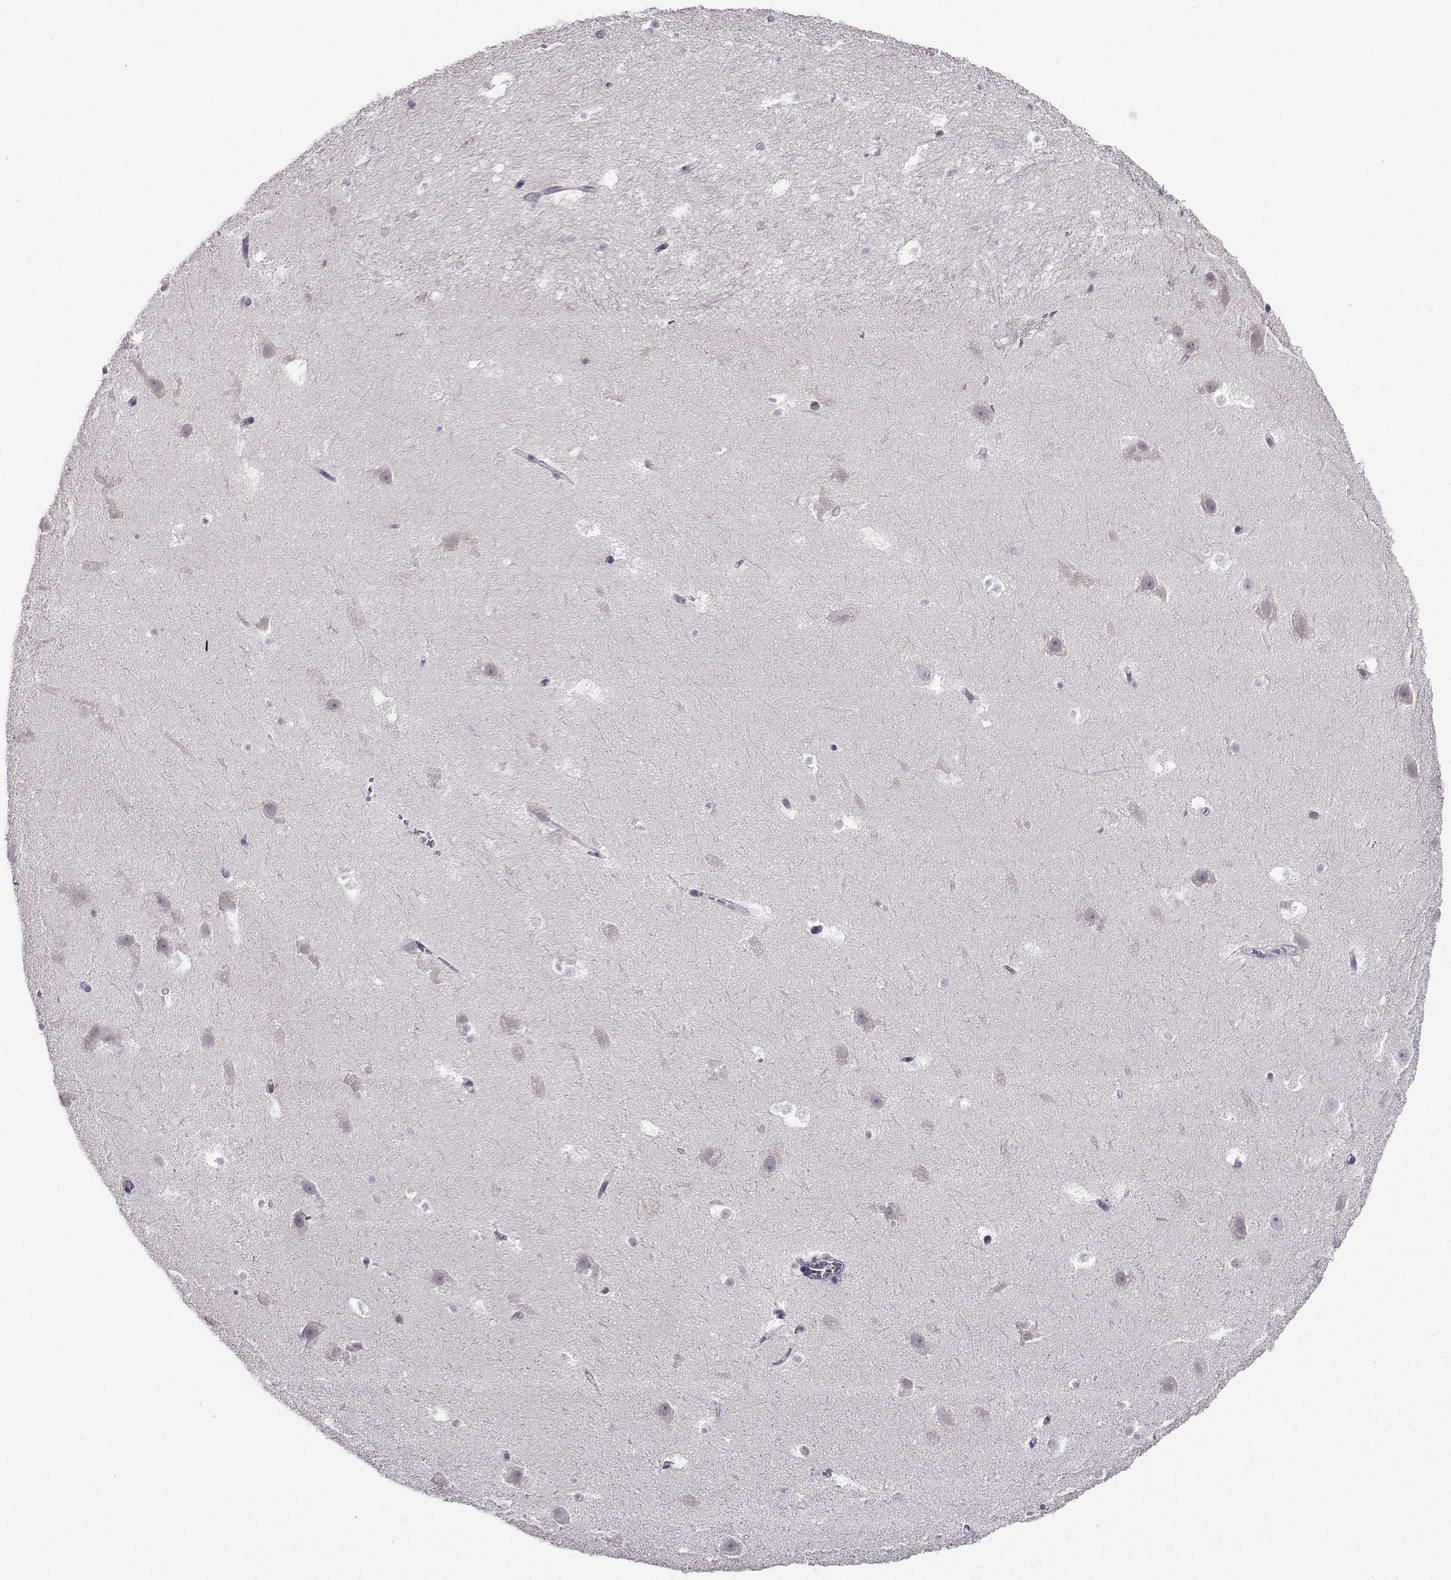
{"staining": {"intensity": "negative", "quantity": "none", "location": "none"}, "tissue": "hippocampus", "cell_type": "Glial cells", "image_type": "normal", "snomed": [{"axis": "morphology", "description": "Normal tissue, NOS"}, {"axis": "topography", "description": "Hippocampus"}], "caption": "Photomicrograph shows no protein staining in glial cells of unremarkable hippocampus. (IHC, brightfield microscopy, high magnification).", "gene": "LRFN2", "patient": {"sex": "male", "age": 26}}